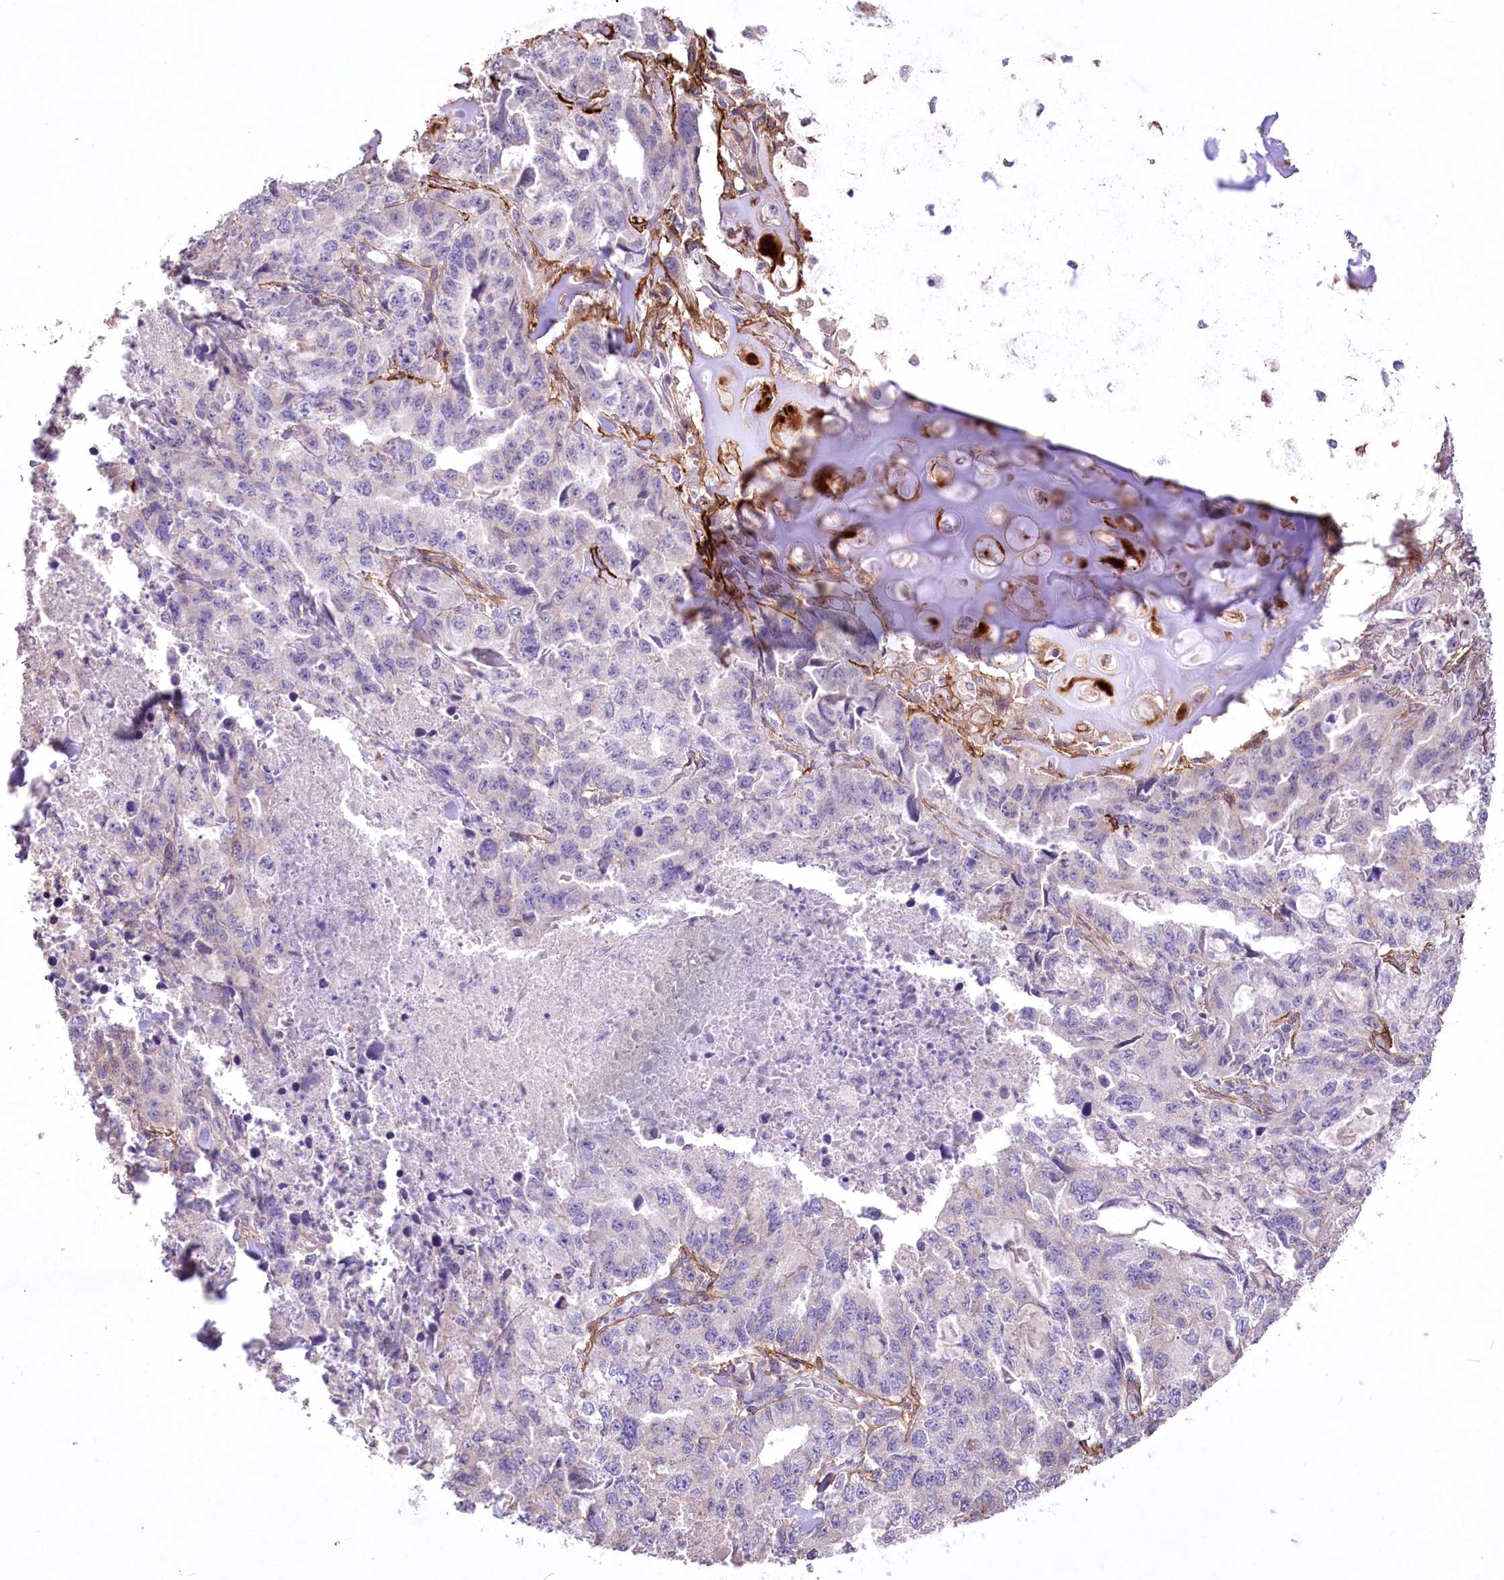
{"staining": {"intensity": "negative", "quantity": "none", "location": "none"}, "tissue": "lung cancer", "cell_type": "Tumor cells", "image_type": "cancer", "snomed": [{"axis": "morphology", "description": "Adenocarcinoma, NOS"}, {"axis": "topography", "description": "Lung"}], "caption": "A high-resolution micrograph shows immunohistochemistry staining of adenocarcinoma (lung), which reveals no significant positivity in tumor cells.", "gene": "ENPP1", "patient": {"sex": "female", "age": 51}}